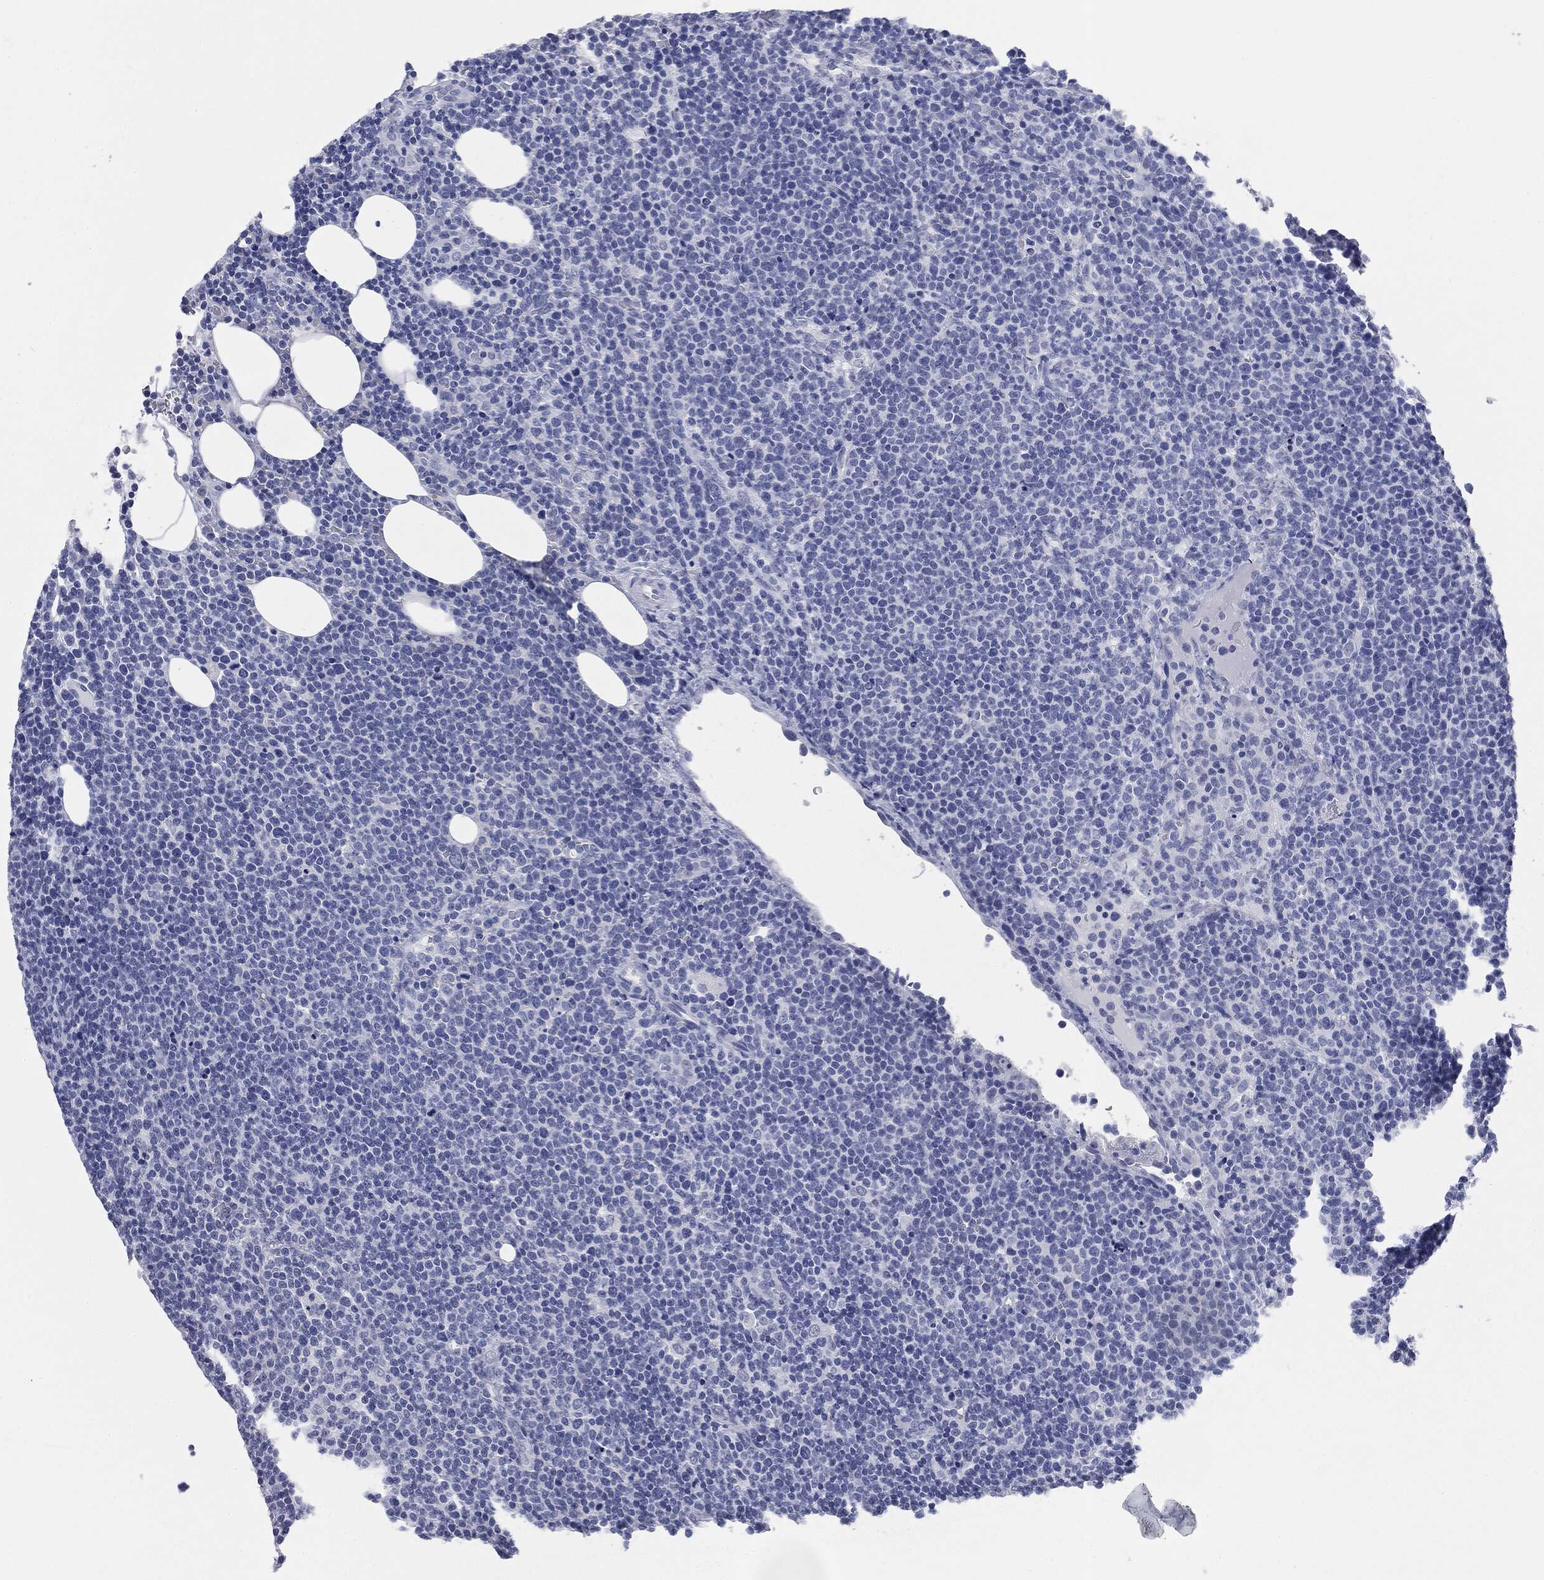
{"staining": {"intensity": "negative", "quantity": "none", "location": "none"}, "tissue": "lymphoma", "cell_type": "Tumor cells", "image_type": "cancer", "snomed": [{"axis": "morphology", "description": "Malignant lymphoma, non-Hodgkin's type, High grade"}, {"axis": "topography", "description": "Lymph node"}], "caption": "IHC micrograph of neoplastic tissue: lymphoma stained with DAB reveals no significant protein staining in tumor cells. (DAB immunohistochemistry (IHC) visualized using brightfield microscopy, high magnification).", "gene": "ATP2A1", "patient": {"sex": "male", "age": 61}}